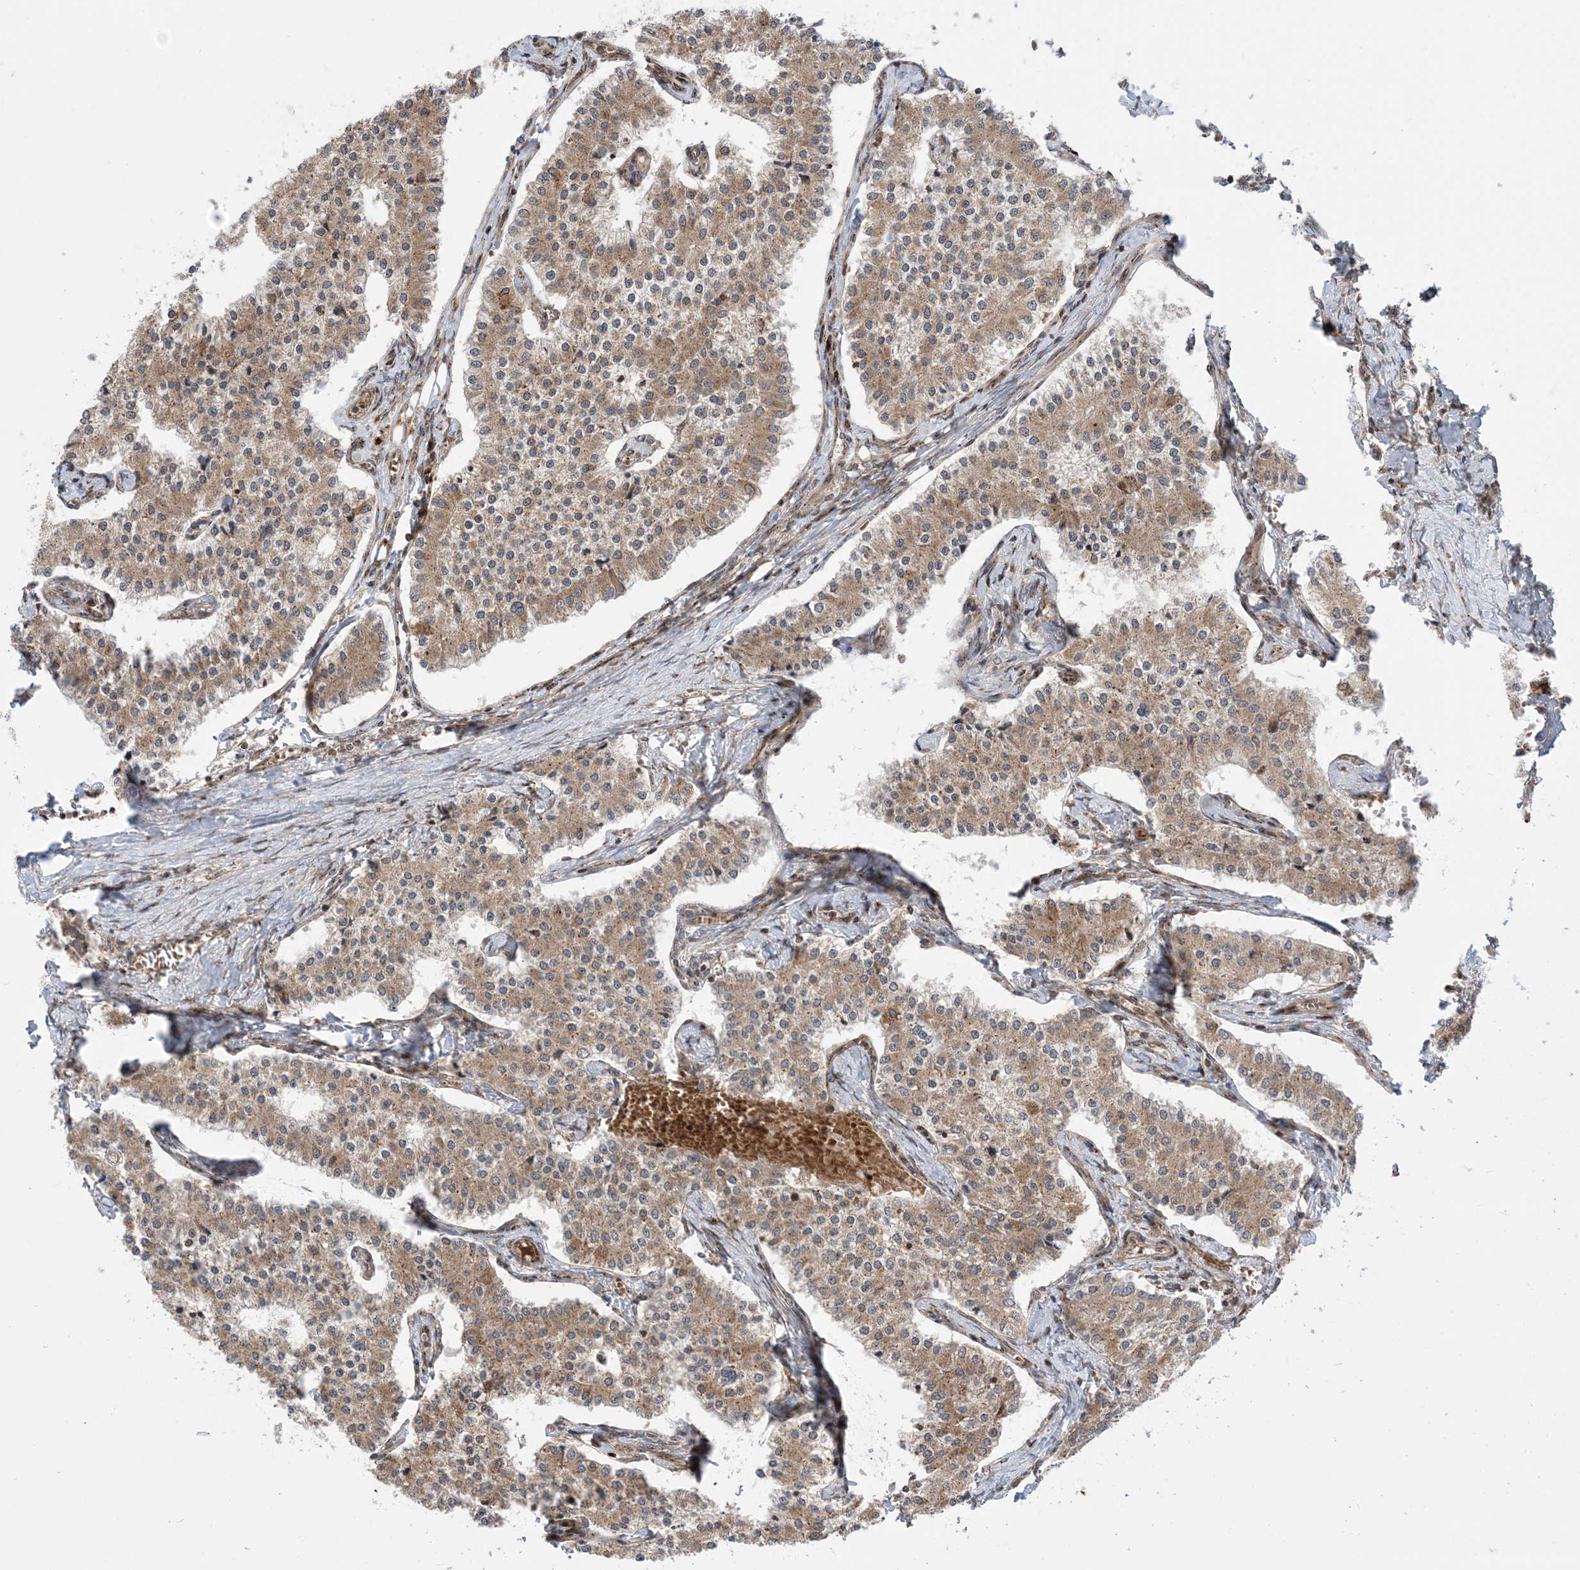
{"staining": {"intensity": "moderate", "quantity": ">75%", "location": "cytoplasmic/membranous"}, "tissue": "carcinoid", "cell_type": "Tumor cells", "image_type": "cancer", "snomed": [{"axis": "morphology", "description": "Carcinoid, malignant, NOS"}, {"axis": "topography", "description": "Colon"}], "caption": "Tumor cells reveal moderate cytoplasmic/membranous expression in approximately >75% of cells in malignant carcinoid.", "gene": "CASP4", "patient": {"sex": "female", "age": 52}}